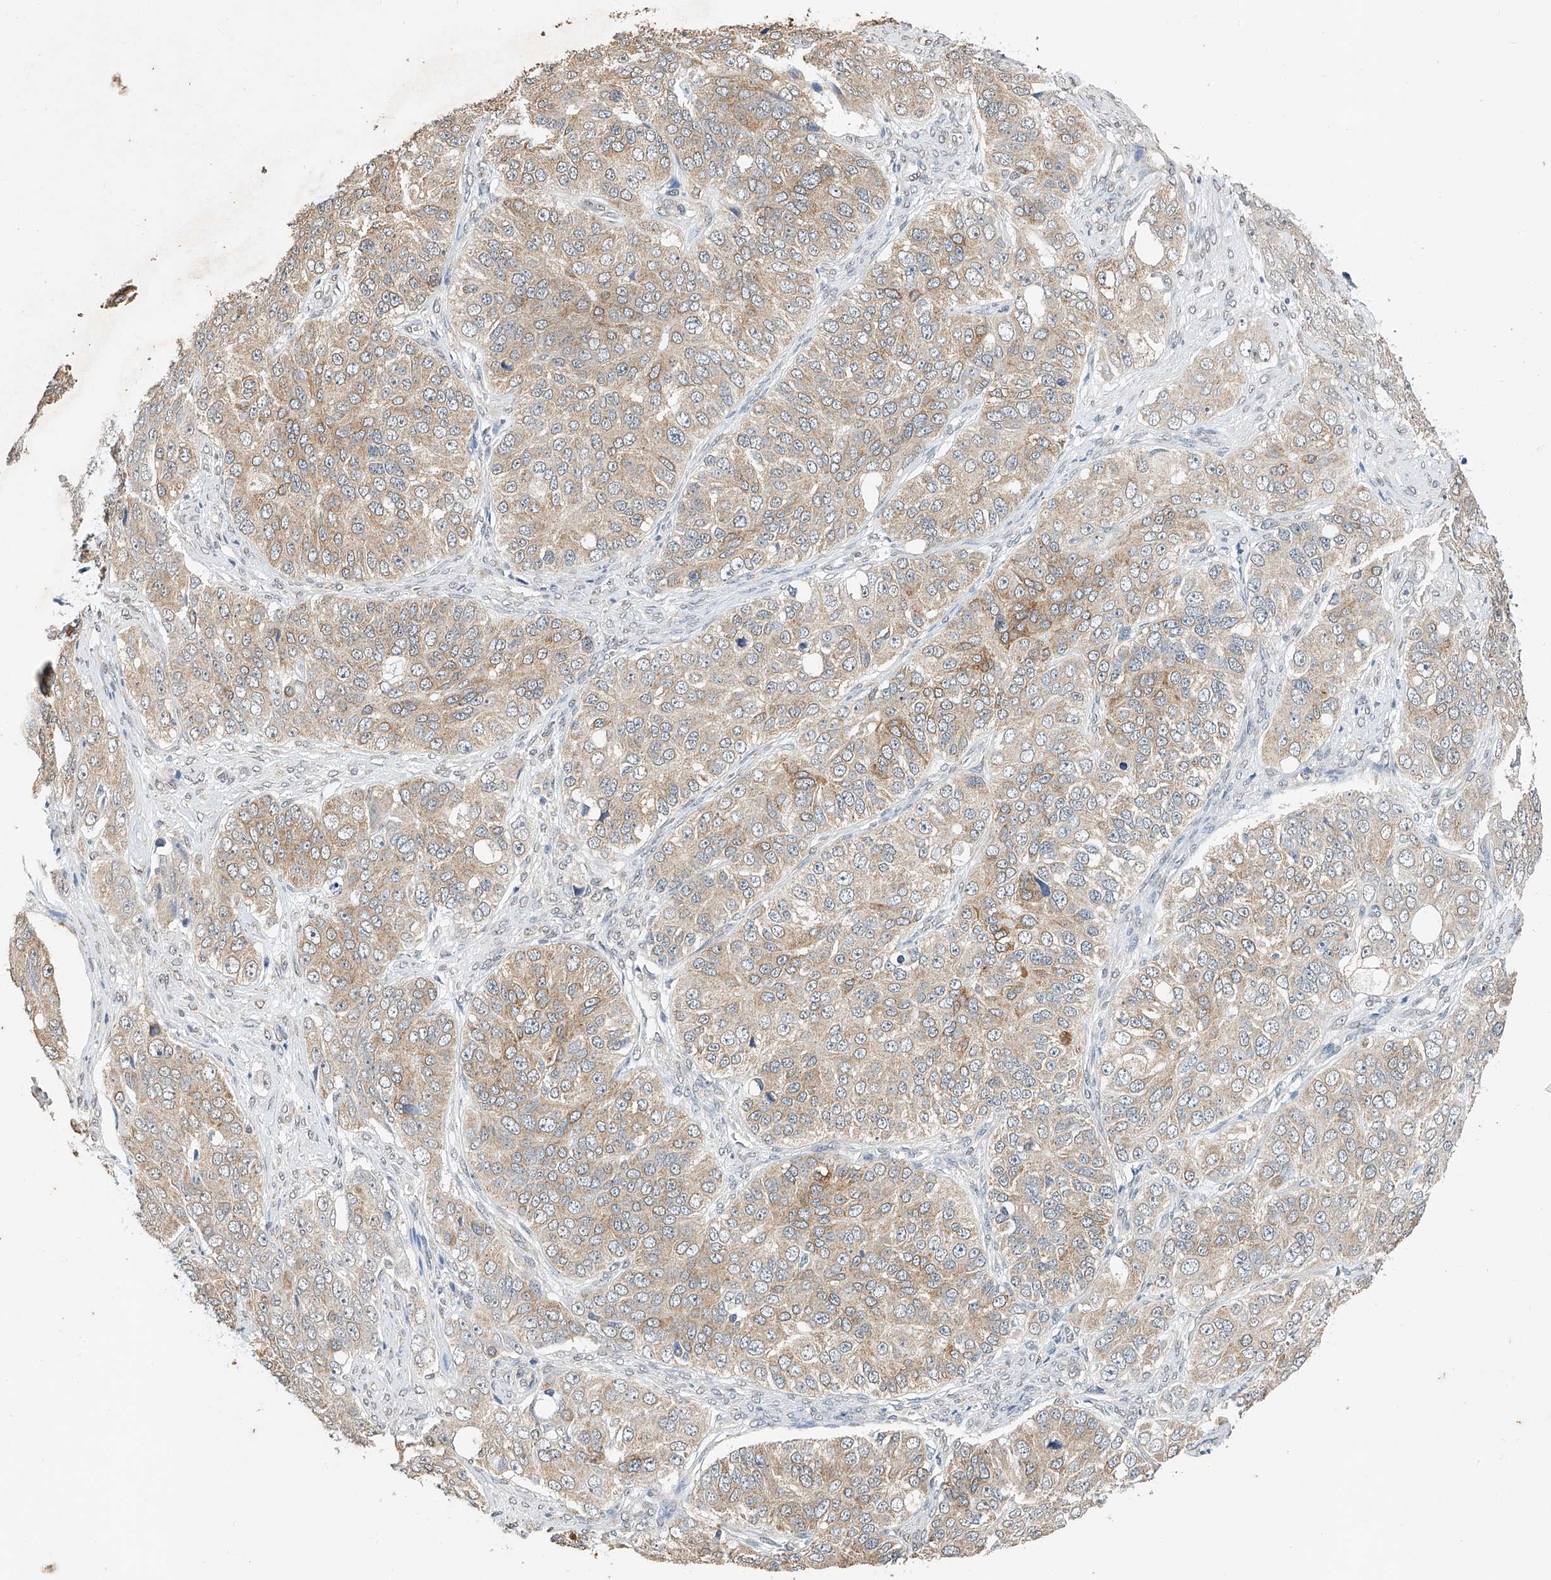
{"staining": {"intensity": "moderate", "quantity": ">75%", "location": "cytoplasmic/membranous"}, "tissue": "ovarian cancer", "cell_type": "Tumor cells", "image_type": "cancer", "snomed": [{"axis": "morphology", "description": "Carcinoma, endometroid"}, {"axis": "topography", "description": "Ovary"}], "caption": "Tumor cells show medium levels of moderate cytoplasmic/membranous expression in about >75% of cells in endometroid carcinoma (ovarian).", "gene": "CERS4", "patient": {"sex": "female", "age": 51}}